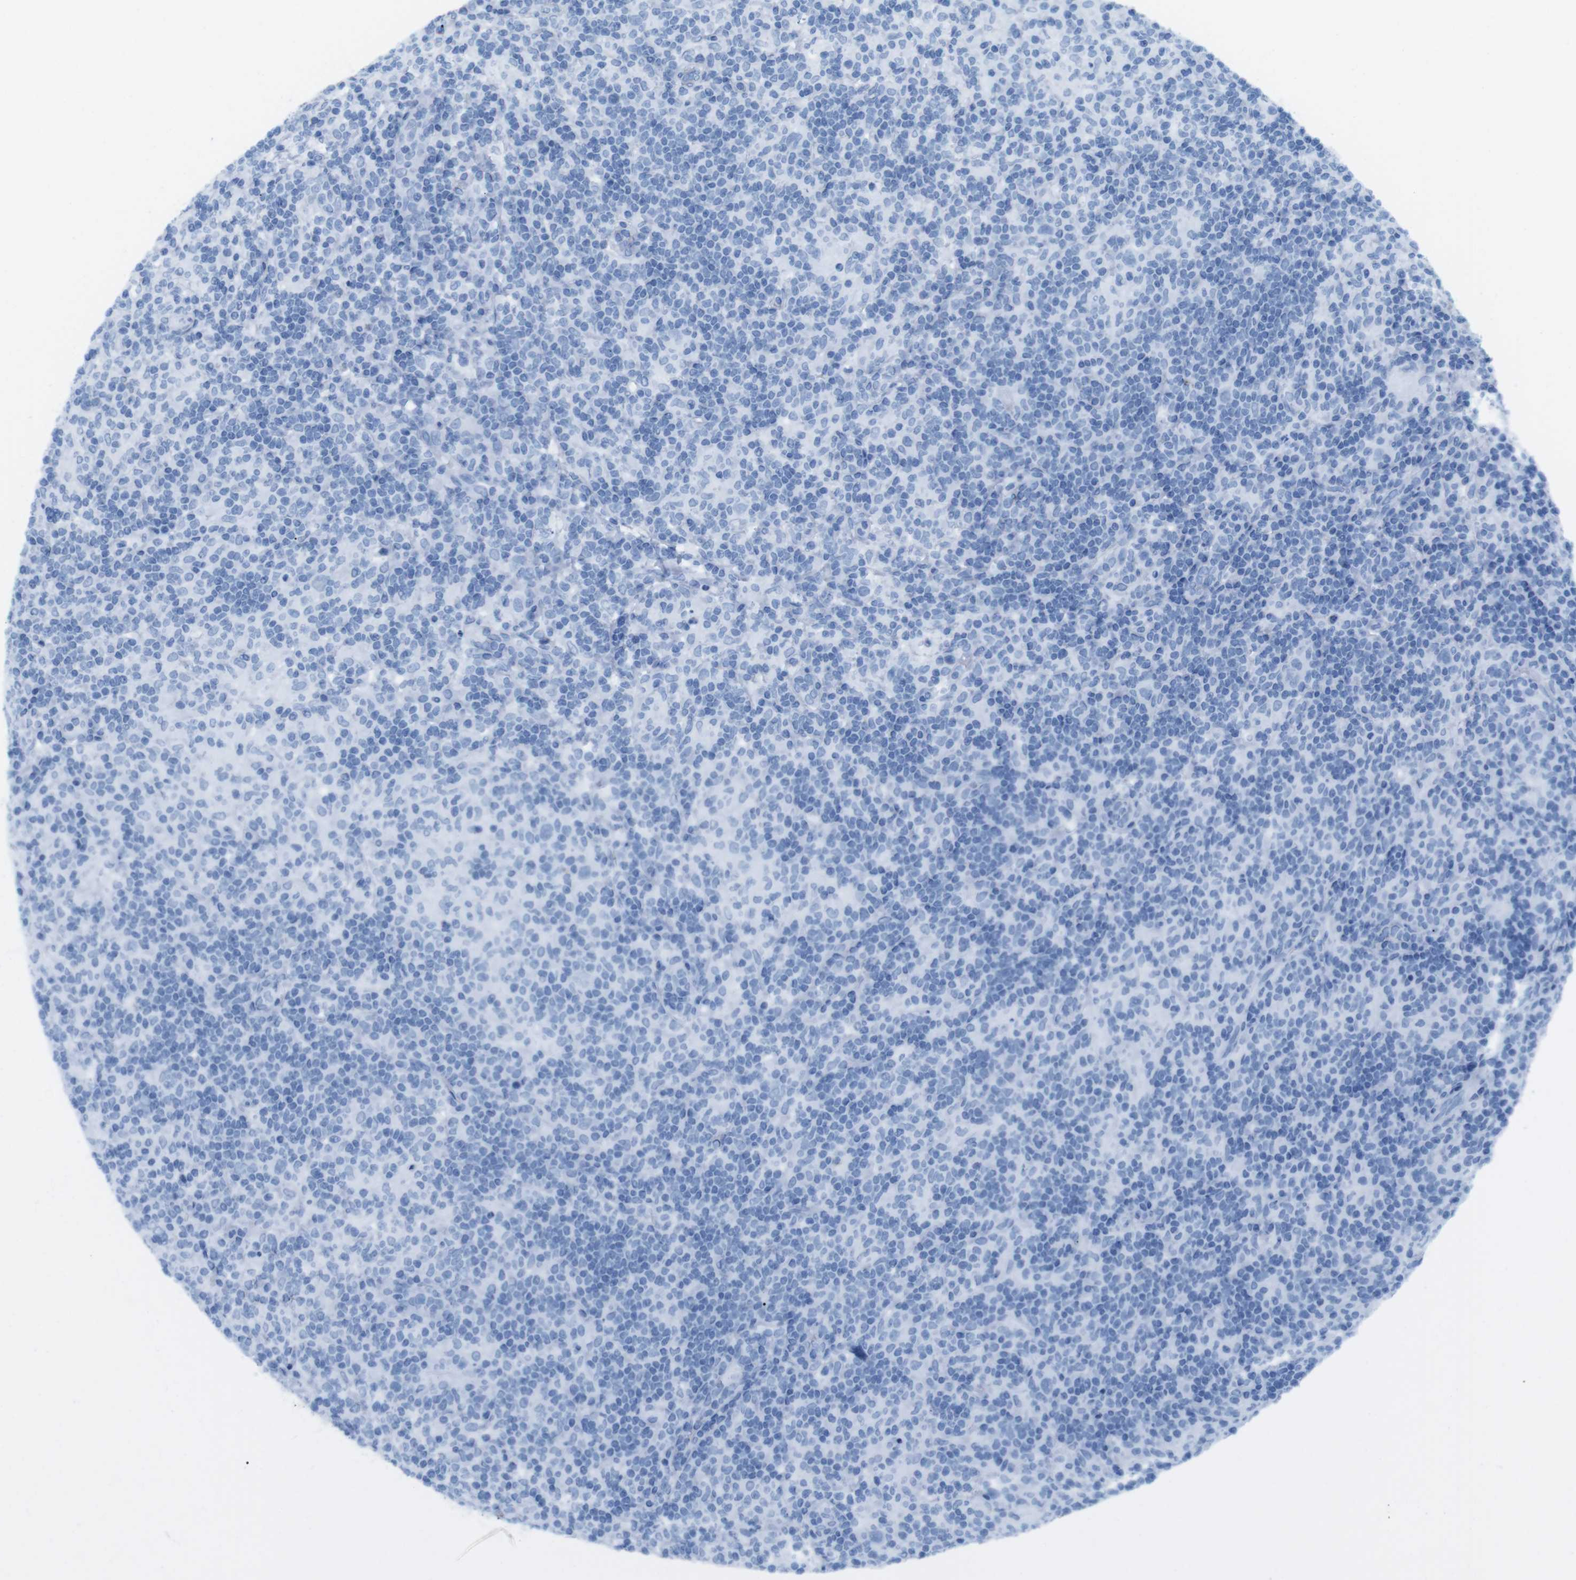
{"staining": {"intensity": "negative", "quantity": "none", "location": "none"}, "tissue": "lymphoma", "cell_type": "Tumor cells", "image_type": "cancer", "snomed": [{"axis": "morphology", "description": "Hodgkin's disease, NOS"}, {"axis": "topography", "description": "Lymph node"}], "caption": "Tumor cells are negative for protein expression in human Hodgkin's disease.", "gene": "TNFRSF4", "patient": {"sex": "male", "age": 70}}